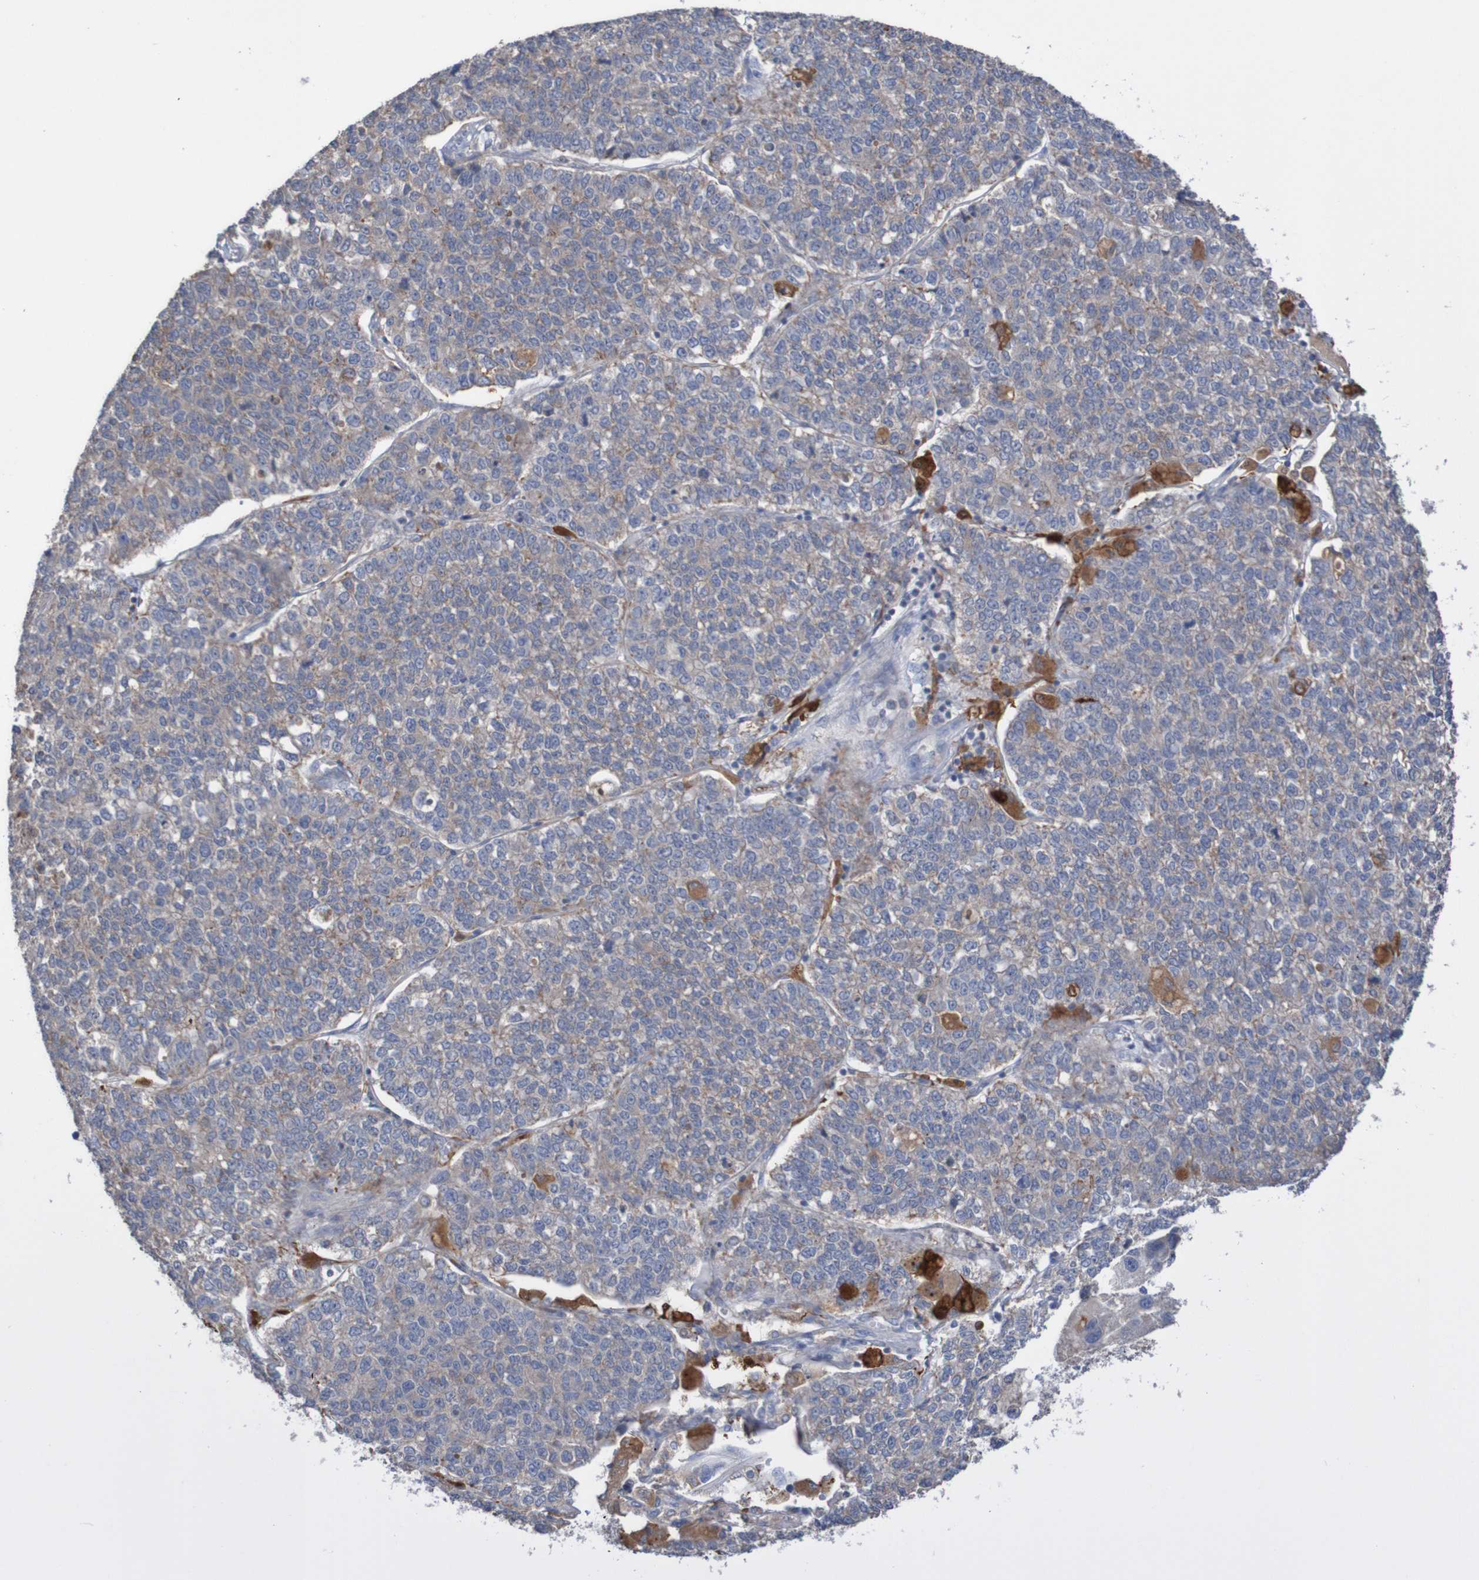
{"staining": {"intensity": "weak", "quantity": ">75%", "location": "cytoplasmic/membranous"}, "tissue": "lung cancer", "cell_type": "Tumor cells", "image_type": "cancer", "snomed": [{"axis": "morphology", "description": "Adenocarcinoma, NOS"}, {"axis": "topography", "description": "Lung"}], "caption": "Human lung adenocarcinoma stained with a protein marker shows weak staining in tumor cells.", "gene": "PHYH", "patient": {"sex": "male", "age": 49}}